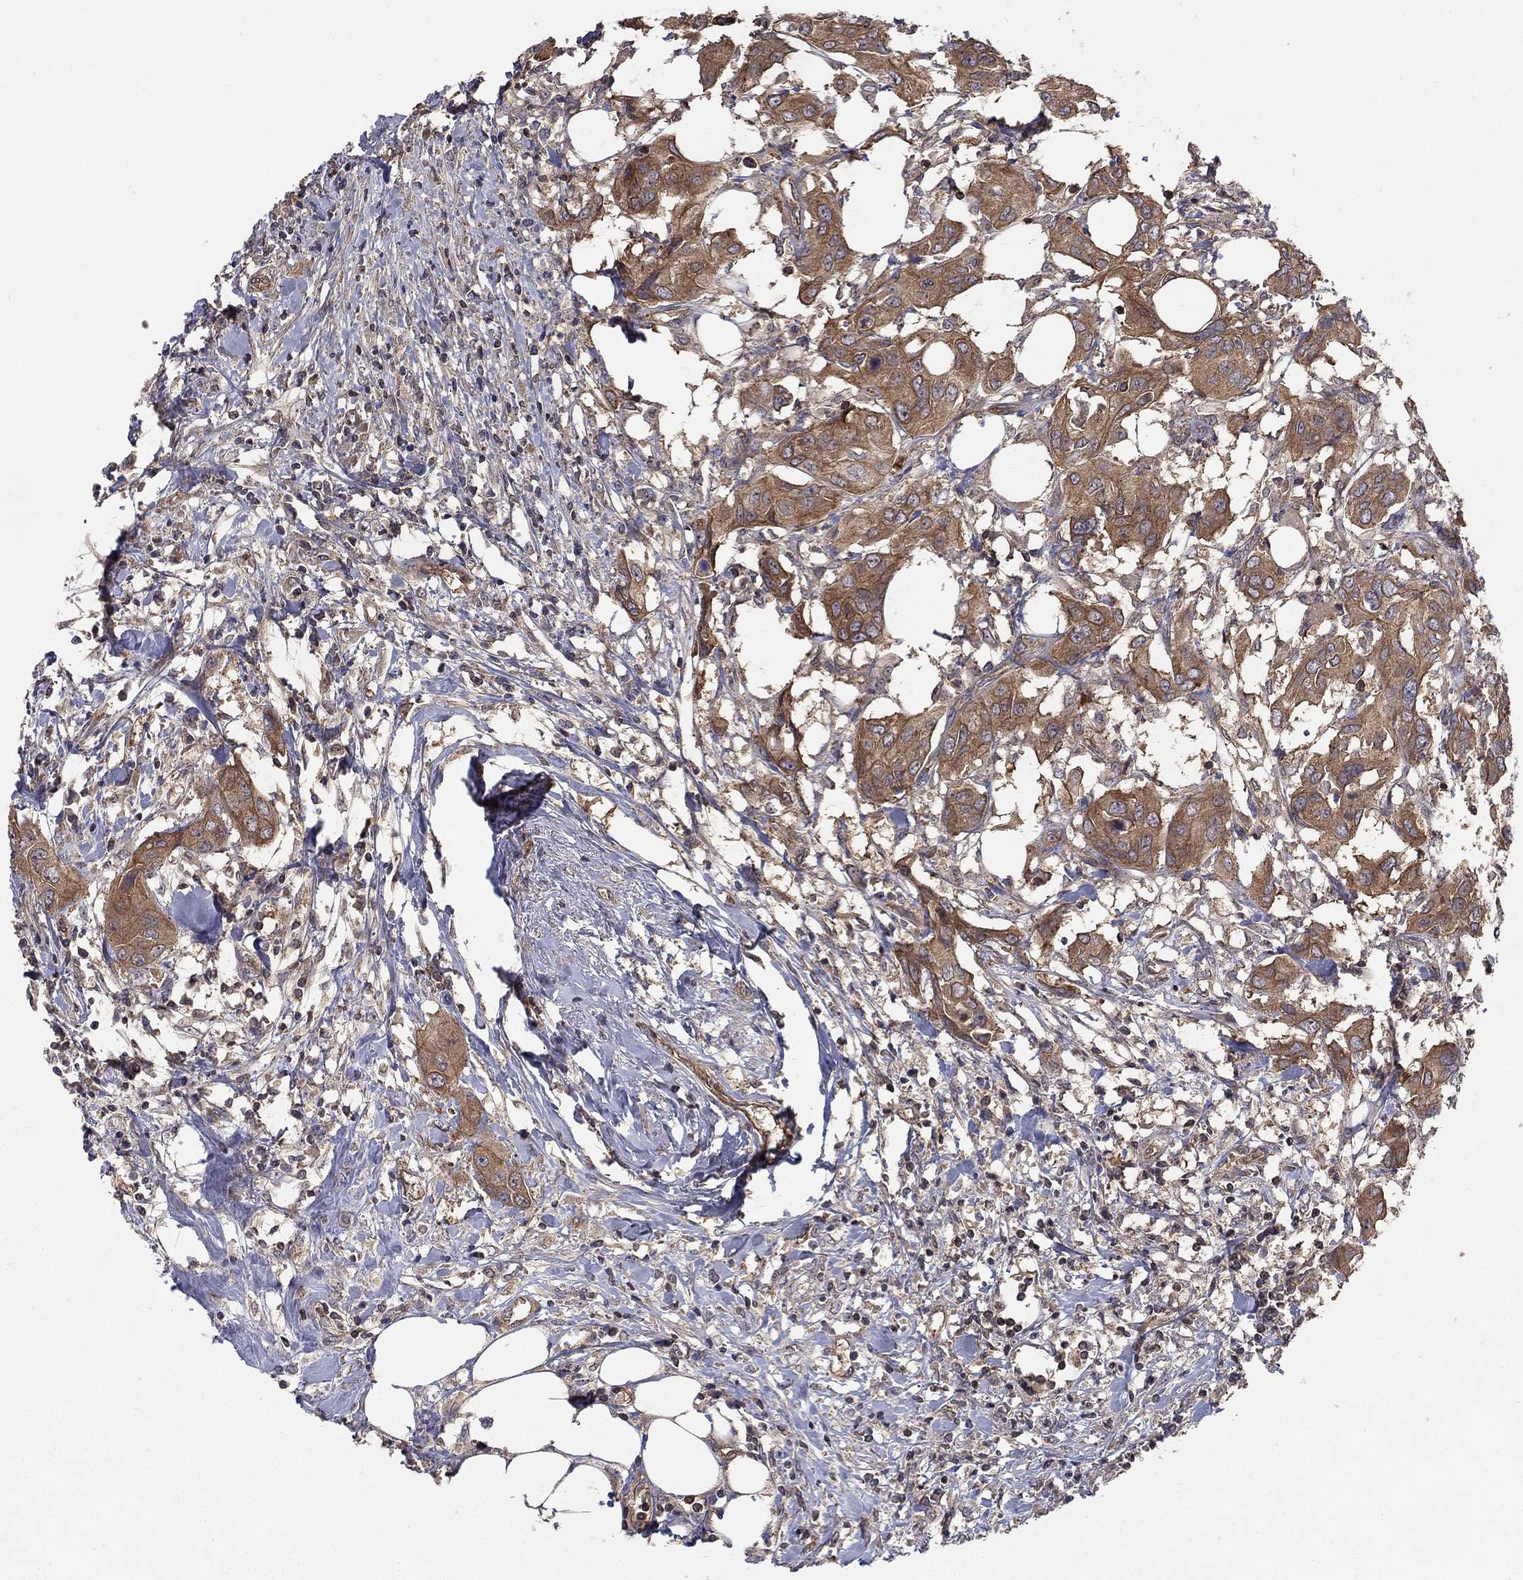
{"staining": {"intensity": "moderate", "quantity": ">75%", "location": "cytoplasmic/membranous"}, "tissue": "urothelial cancer", "cell_type": "Tumor cells", "image_type": "cancer", "snomed": [{"axis": "morphology", "description": "Urothelial carcinoma, NOS"}, {"axis": "morphology", "description": "Urothelial carcinoma, High grade"}, {"axis": "topography", "description": "Urinary bladder"}], "caption": "This photomicrograph shows urothelial cancer stained with immunohistochemistry to label a protein in brown. The cytoplasmic/membranous of tumor cells show moderate positivity for the protein. Nuclei are counter-stained blue.", "gene": "BMERB1", "patient": {"sex": "male", "age": 63}}